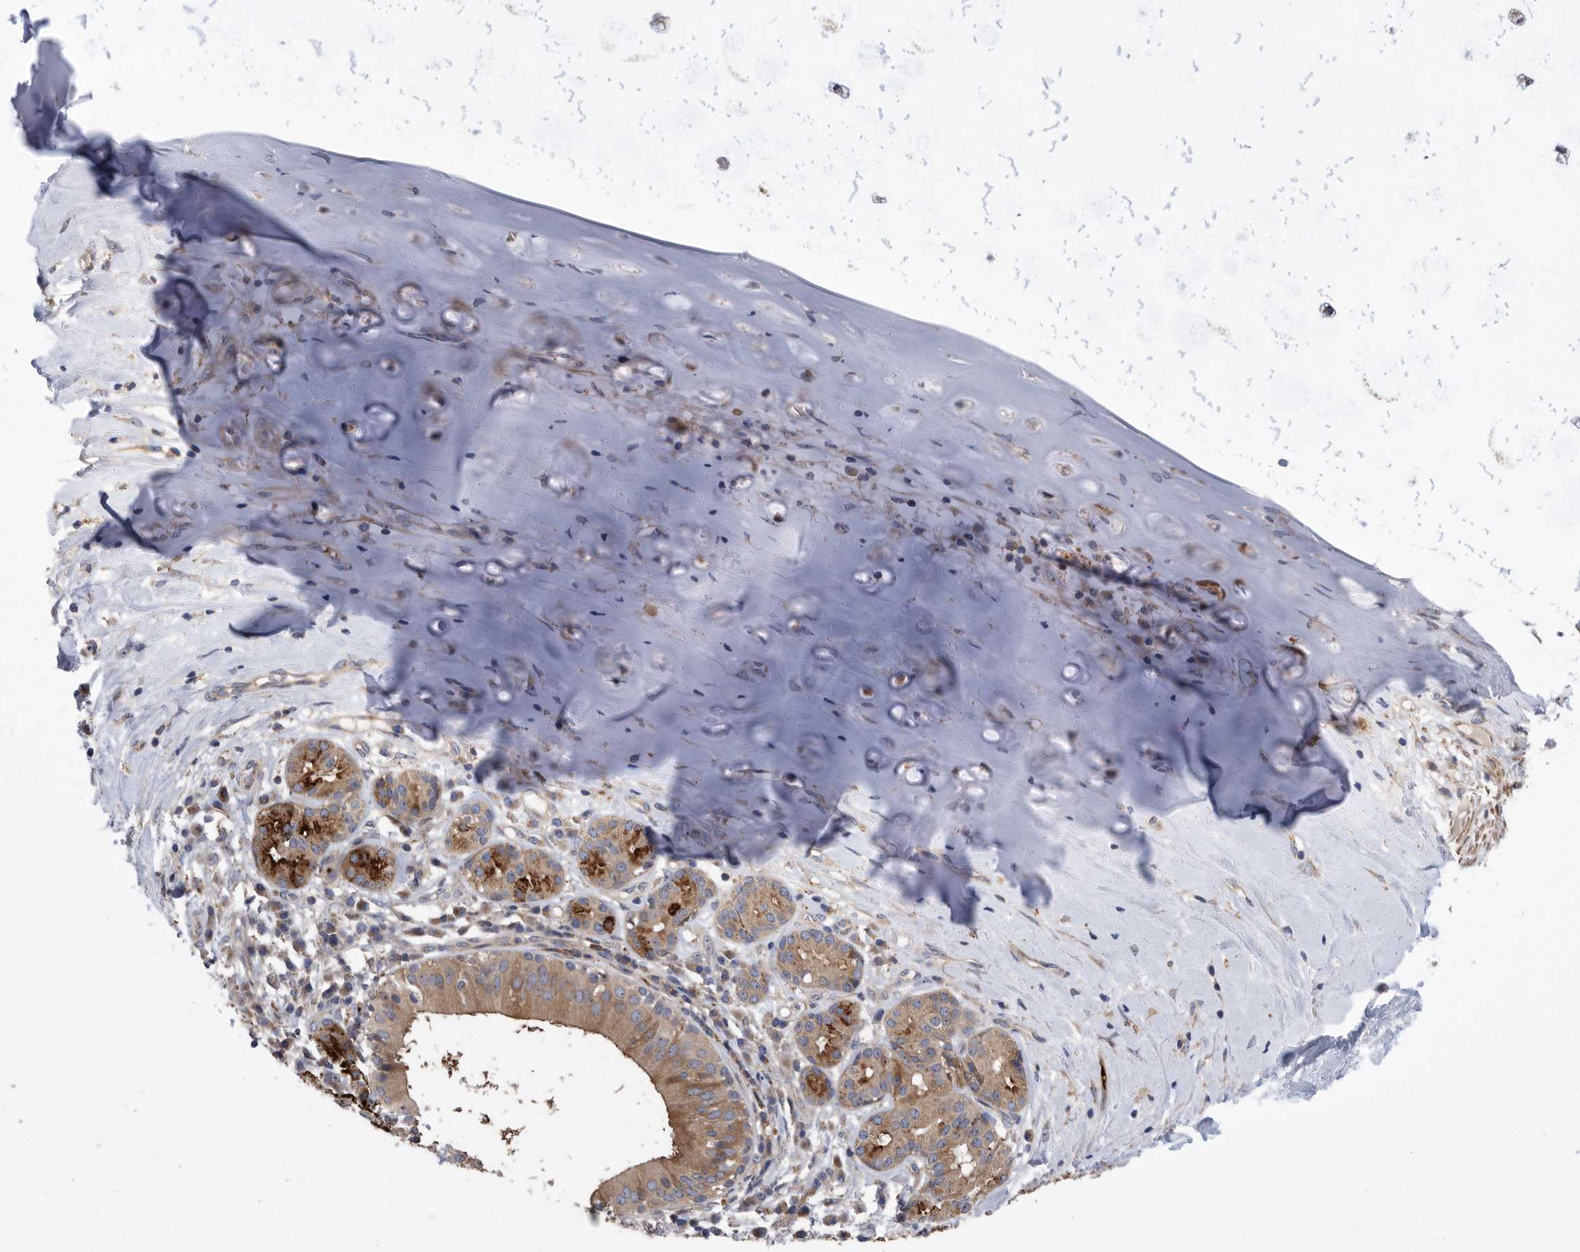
{"staining": {"intensity": "negative", "quantity": "none", "location": "none"}, "tissue": "adipose tissue", "cell_type": "Adipocytes", "image_type": "normal", "snomed": [{"axis": "morphology", "description": "Normal tissue, NOS"}, {"axis": "morphology", "description": "Basal cell carcinoma"}, {"axis": "topography", "description": "Cartilage tissue"}, {"axis": "topography", "description": "Nasopharynx"}, {"axis": "topography", "description": "Oral tissue"}], "caption": "Adipocytes are negative for brown protein staining in normal adipose tissue. (DAB immunohistochemistry (IHC) visualized using brightfield microscopy, high magnification).", "gene": "BAIAP3", "patient": {"sex": "female", "age": 77}}